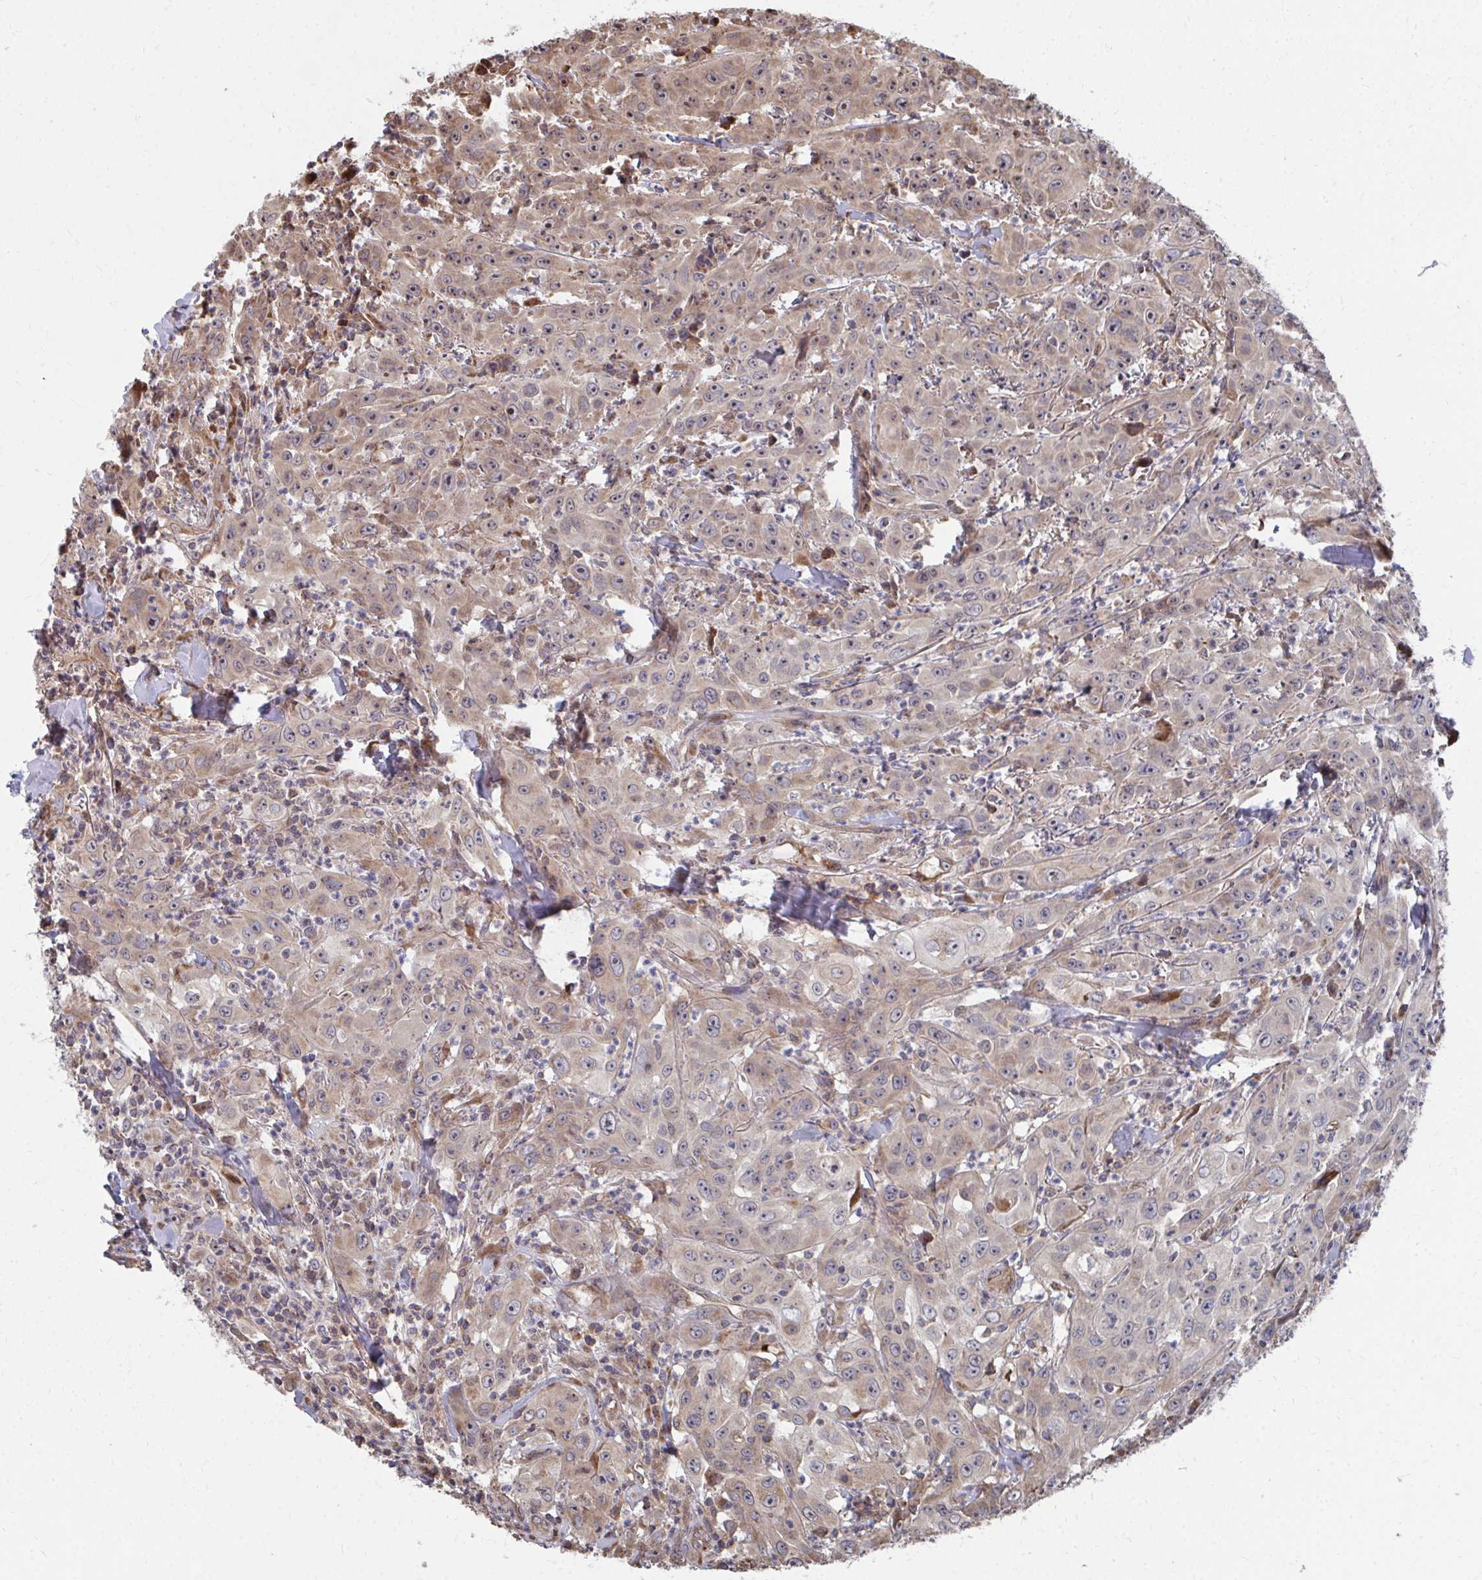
{"staining": {"intensity": "moderate", "quantity": ">75%", "location": "cytoplasmic/membranous"}, "tissue": "head and neck cancer", "cell_type": "Tumor cells", "image_type": "cancer", "snomed": [{"axis": "morphology", "description": "Squamous cell carcinoma, NOS"}, {"axis": "topography", "description": "Skin"}, {"axis": "topography", "description": "Head-Neck"}], "caption": "There is medium levels of moderate cytoplasmic/membranous expression in tumor cells of head and neck squamous cell carcinoma, as demonstrated by immunohistochemical staining (brown color).", "gene": "FAM89A", "patient": {"sex": "male", "age": 80}}